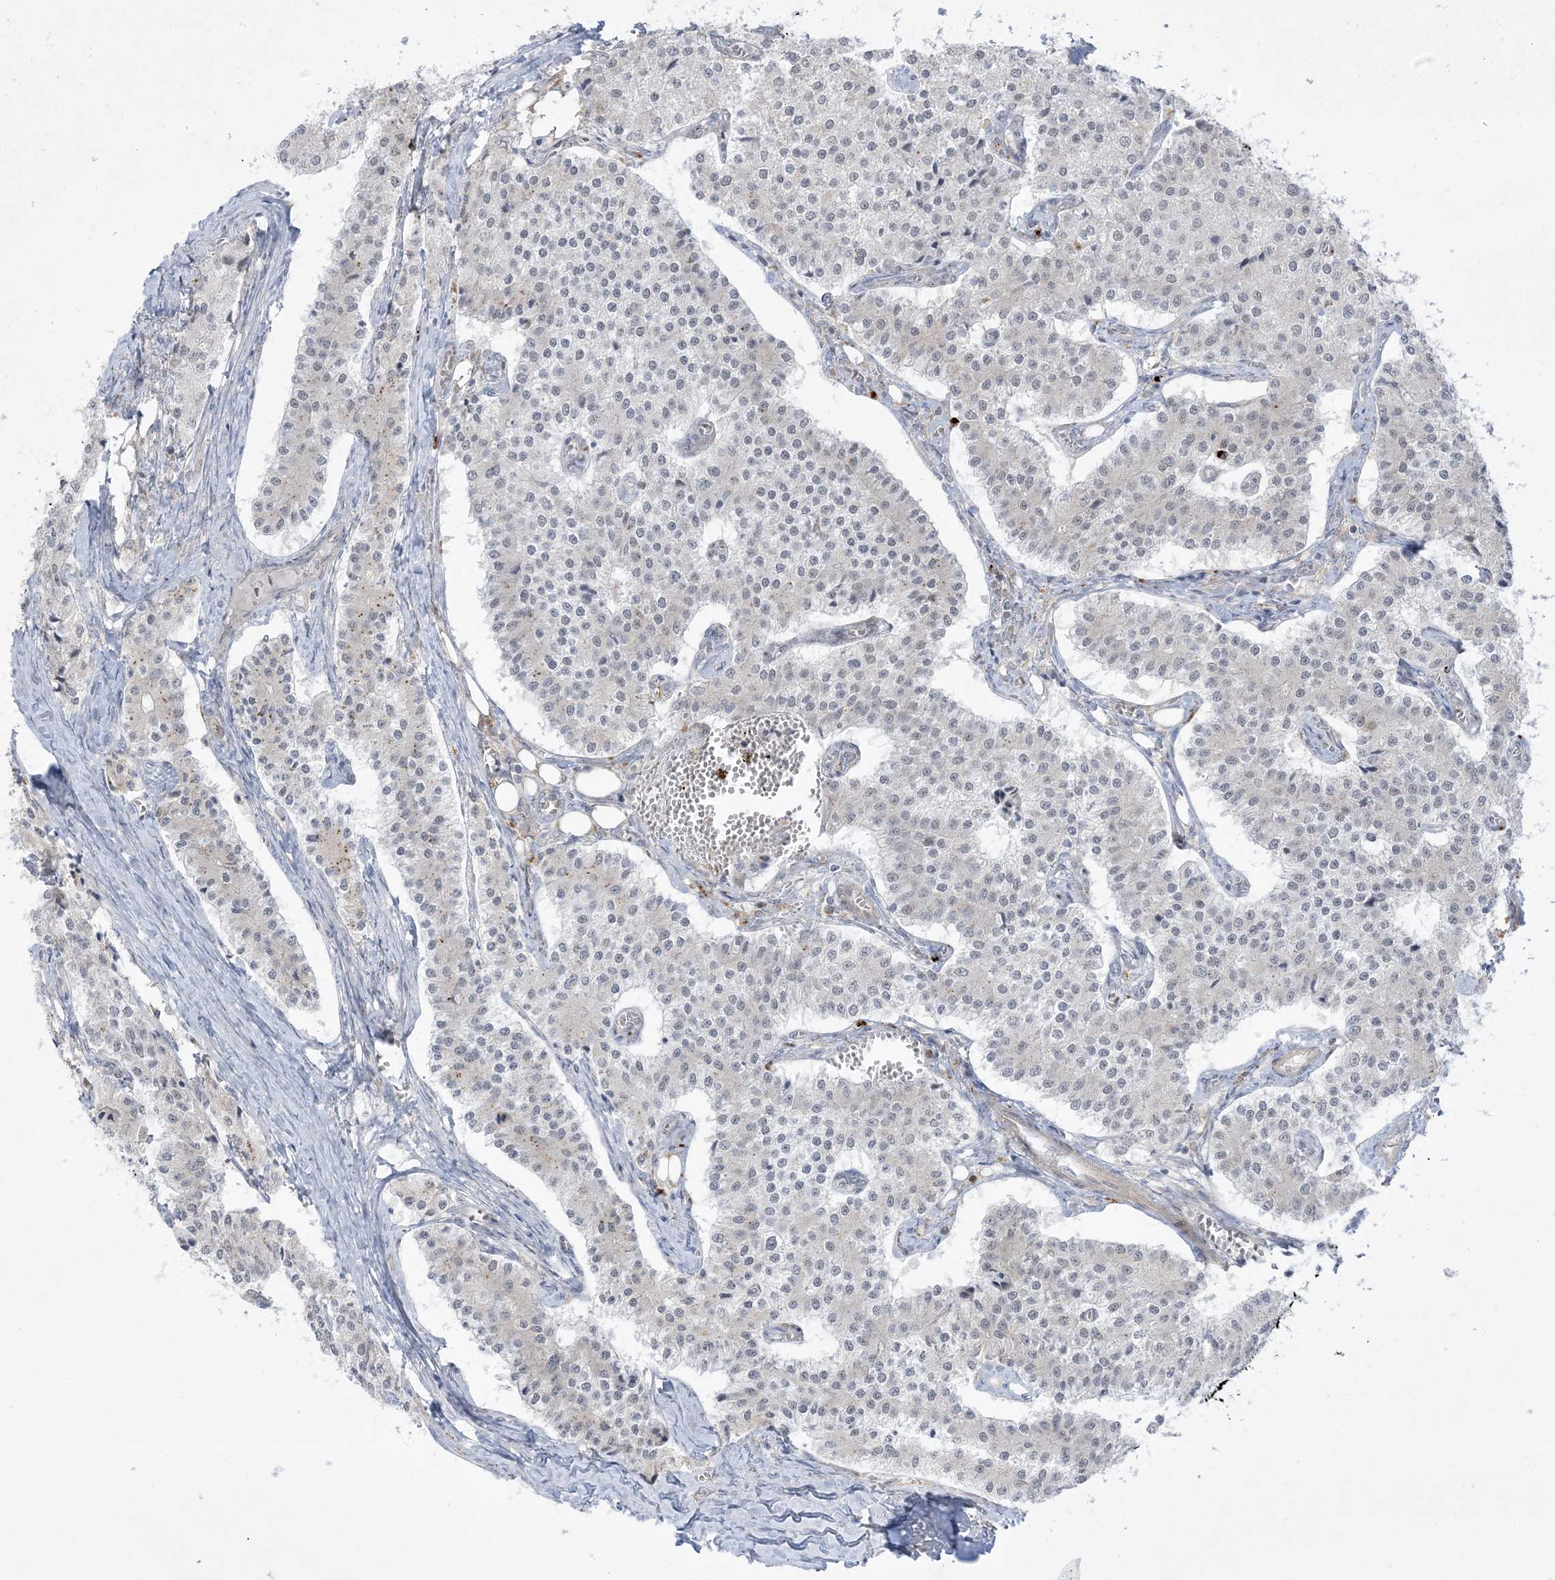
{"staining": {"intensity": "weak", "quantity": "25%-75%", "location": "nuclear"}, "tissue": "carcinoid", "cell_type": "Tumor cells", "image_type": "cancer", "snomed": [{"axis": "morphology", "description": "Carcinoid, malignant, NOS"}, {"axis": "topography", "description": "Colon"}], "caption": "Immunohistochemical staining of human carcinoid demonstrates low levels of weak nuclear positivity in approximately 25%-75% of tumor cells.", "gene": "PTK6", "patient": {"sex": "female", "age": 52}}